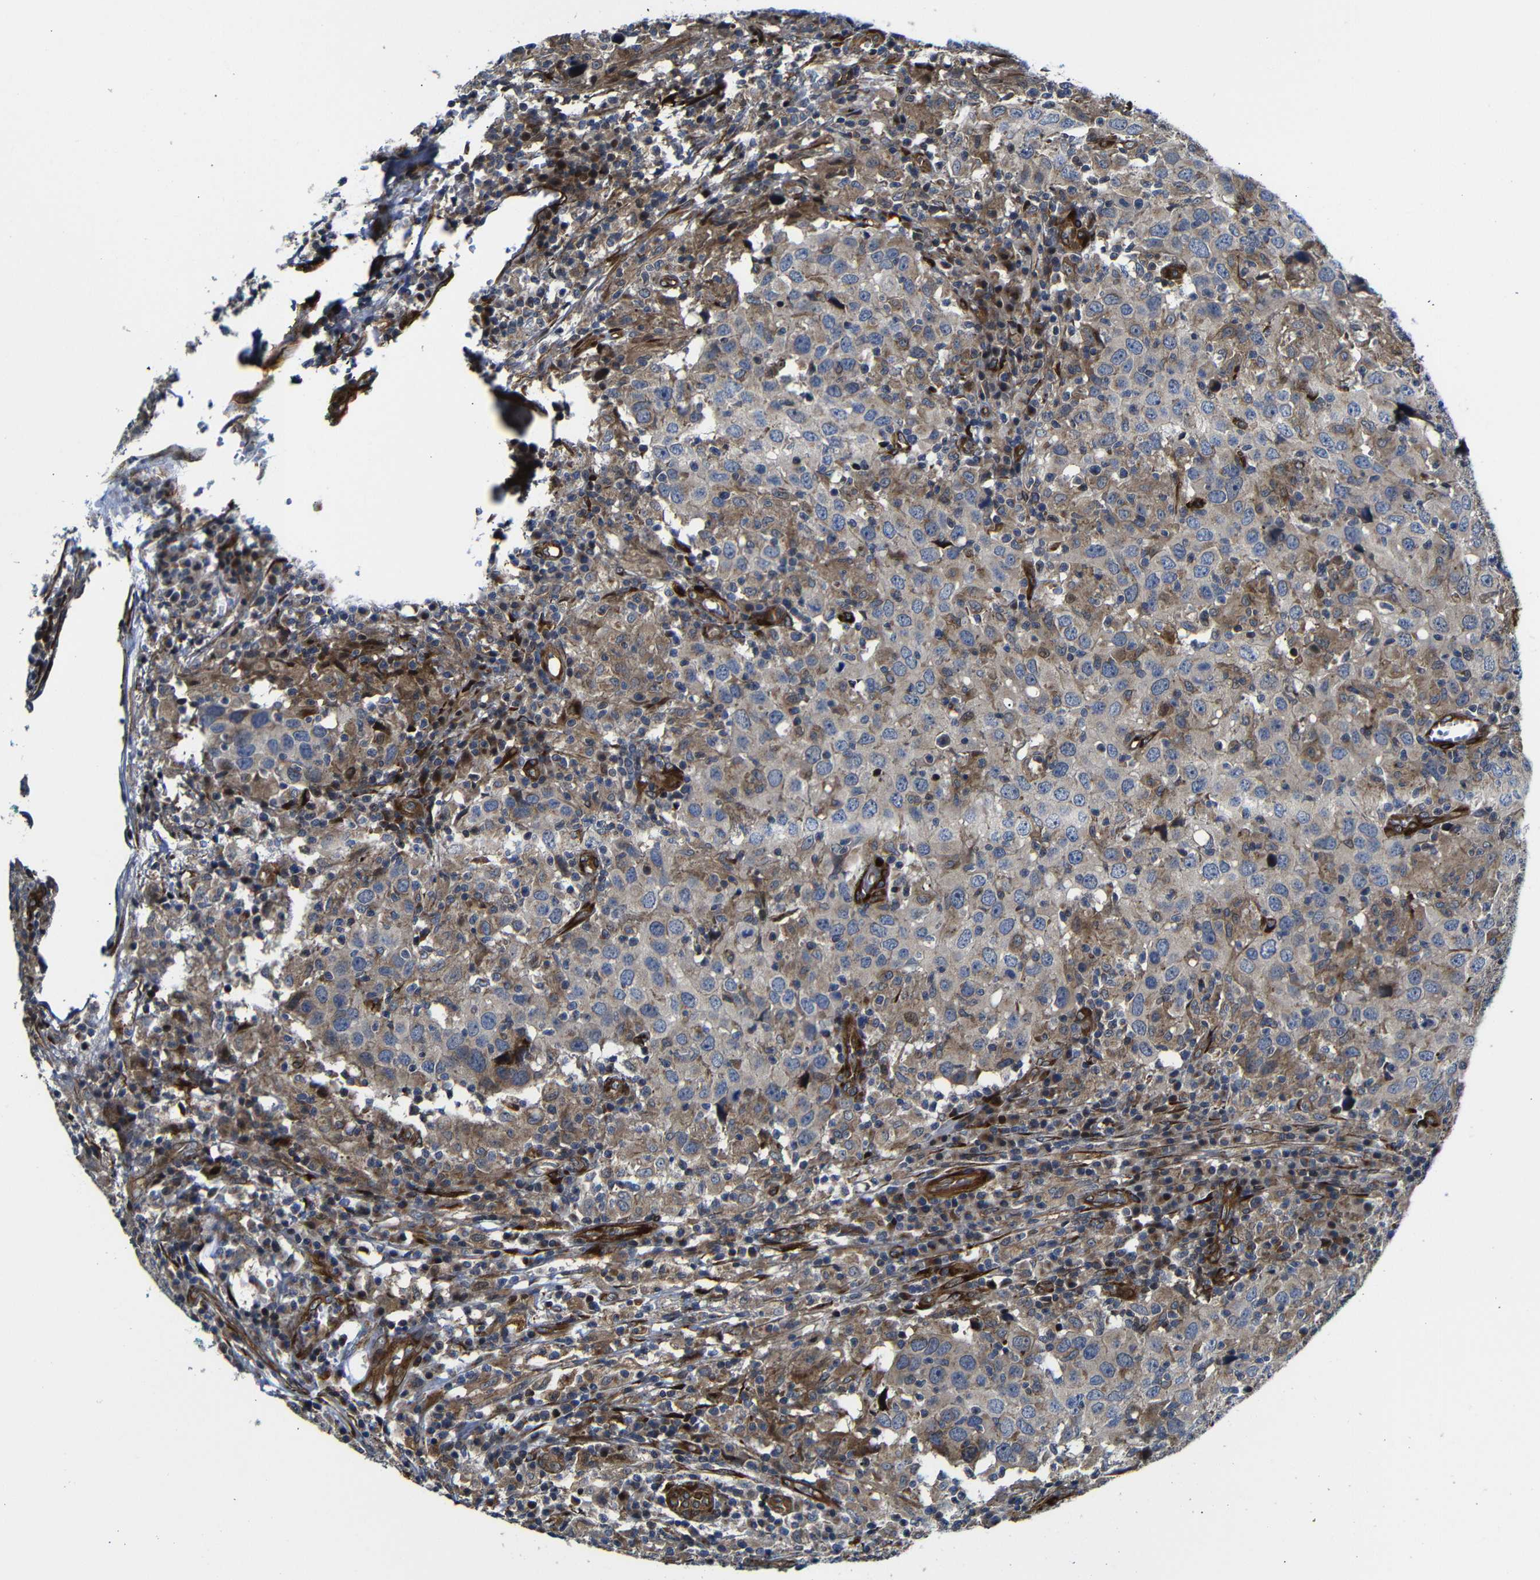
{"staining": {"intensity": "moderate", "quantity": "25%-75%", "location": "cytoplasmic/membranous"}, "tissue": "head and neck cancer", "cell_type": "Tumor cells", "image_type": "cancer", "snomed": [{"axis": "morphology", "description": "Adenocarcinoma, NOS"}, {"axis": "topography", "description": "Salivary gland"}, {"axis": "topography", "description": "Head-Neck"}], "caption": "The photomicrograph demonstrates staining of head and neck adenocarcinoma, revealing moderate cytoplasmic/membranous protein expression (brown color) within tumor cells.", "gene": "PARP14", "patient": {"sex": "female", "age": 65}}